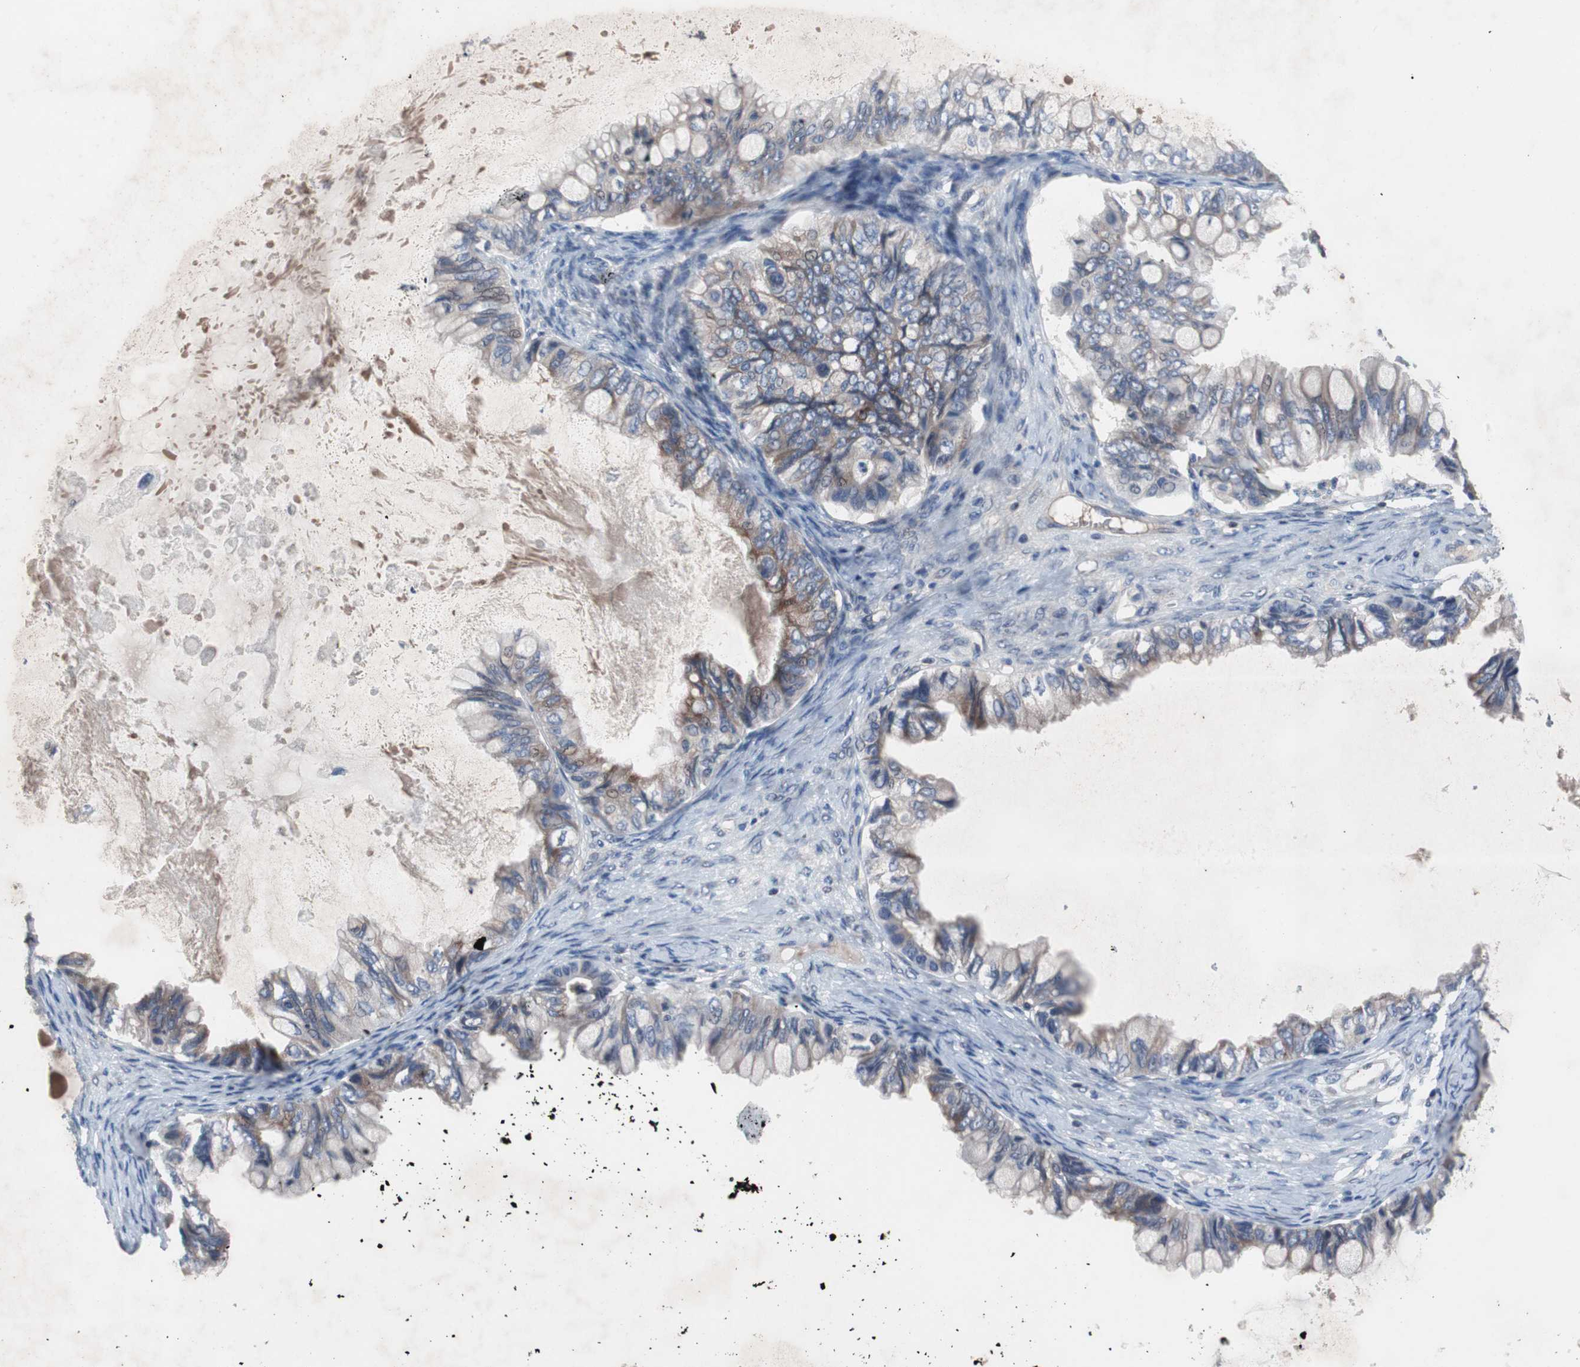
{"staining": {"intensity": "weak", "quantity": "25%-75%", "location": "cytoplasmic/membranous"}, "tissue": "ovarian cancer", "cell_type": "Tumor cells", "image_type": "cancer", "snomed": [{"axis": "morphology", "description": "Cystadenocarcinoma, mucinous, NOS"}, {"axis": "topography", "description": "Ovary"}], "caption": "Human ovarian cancer (mucinous cystadenocarcinoma) stained with a brown dye shows weak cytoplasmic/membranous positive staining in approximately 25%-75% of tumor cells.", "gene": "MUTYH", "patient": {"sex": "female", "age": 80}}